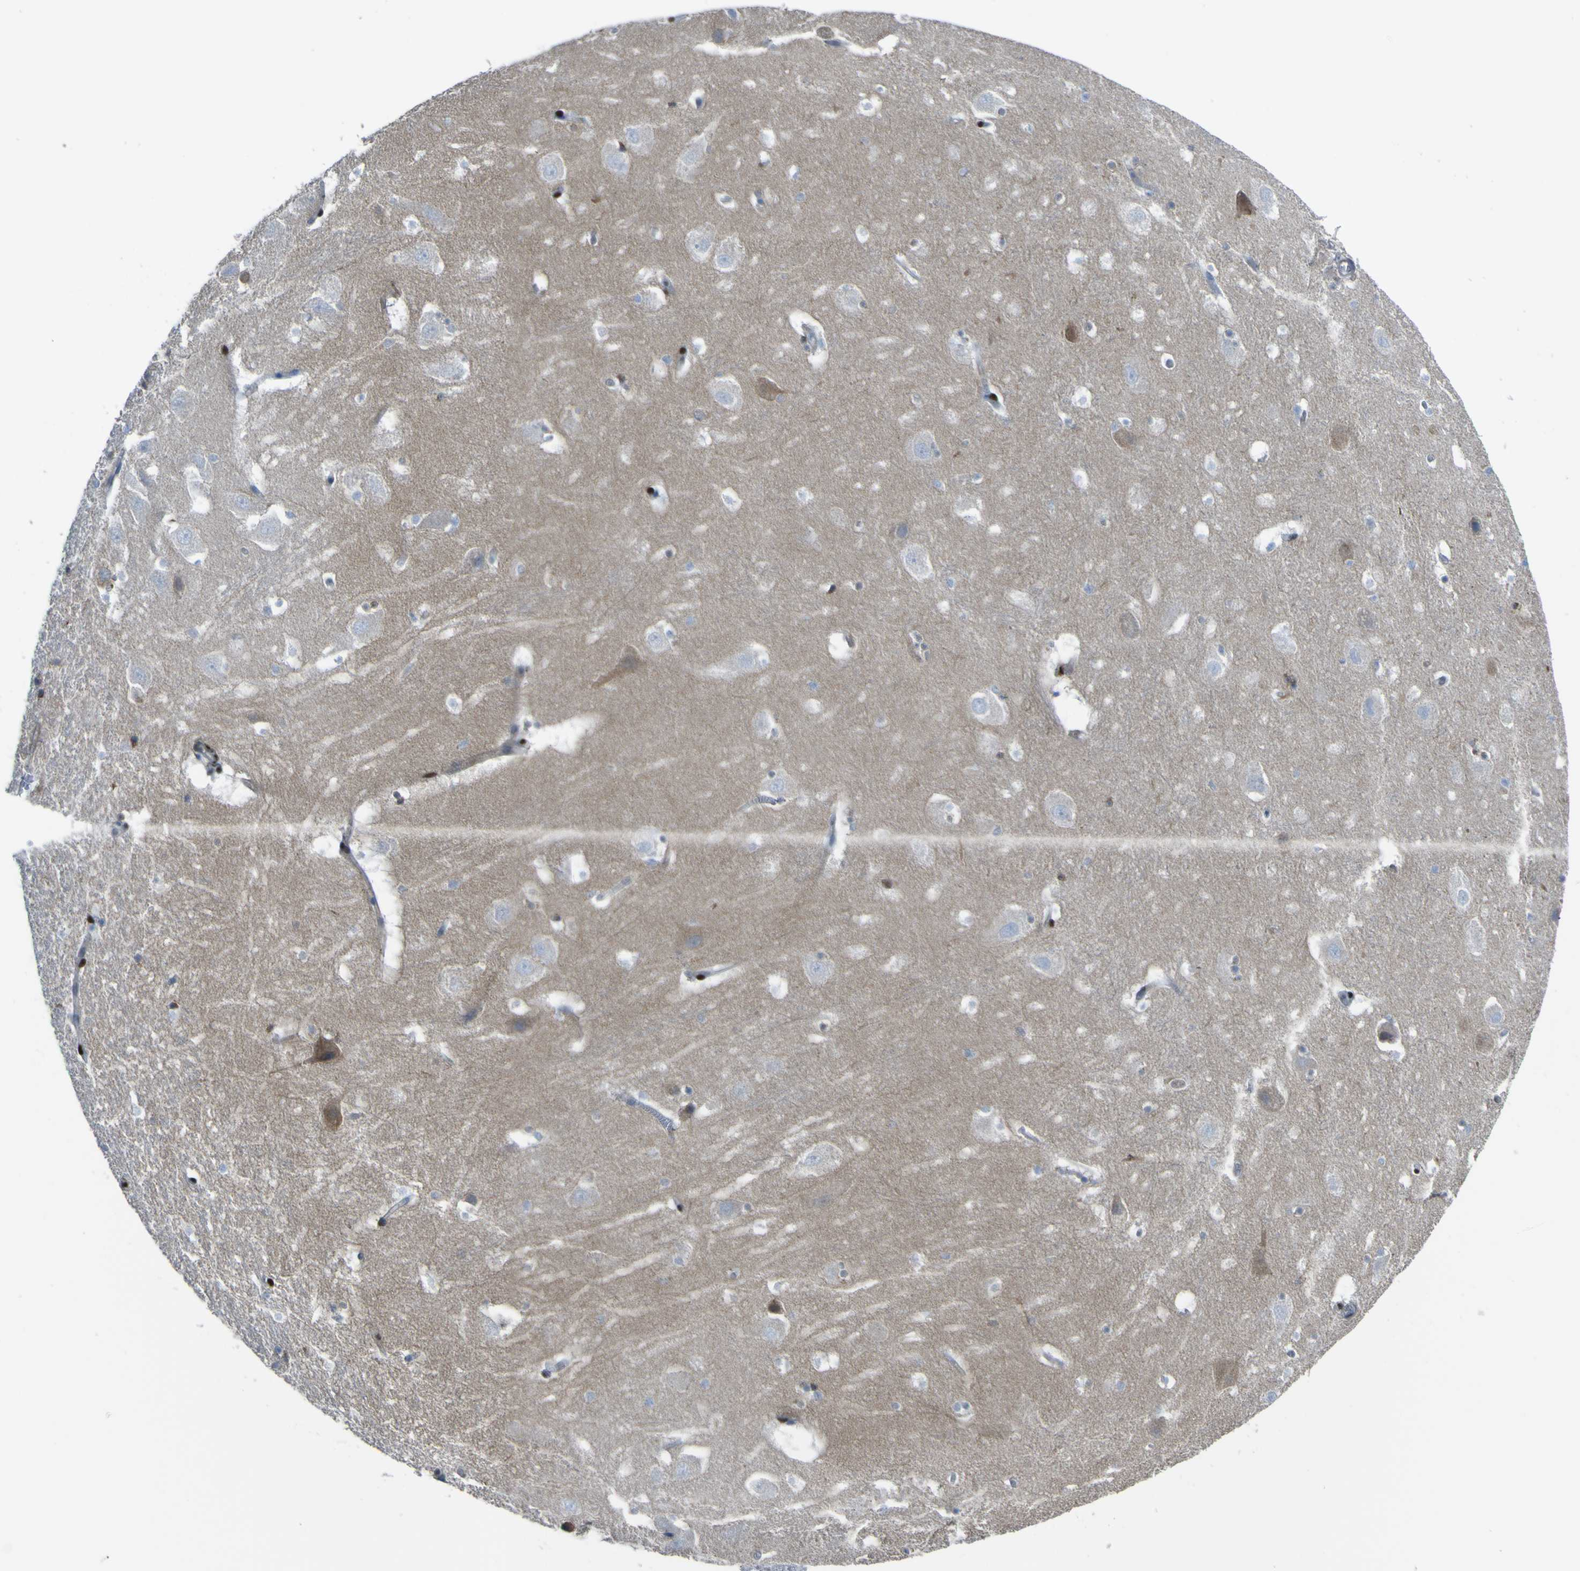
{"staining": {"intensity": "moderate", "quantity": "25%-75%", "location": "cytoplasmic/membranous"}, "tissue": "hippocampus", "cell_type": "Glial cells", "image_type": "normal", "snomed": [{"axis": "morphology", "description": "Normal tissue, NOS"}, {"axis": "topography", "description": "Hippocampus"}], "caption": "High-power microscopy captured an immunohistochemistry histopathology image of normal hippocampus, revealing moderate cytoplasmic/membranous positivity in about 25%-75% of glial cells.", "gene": "LRRN1", "patient": {"sex": "male", "age": 45}}